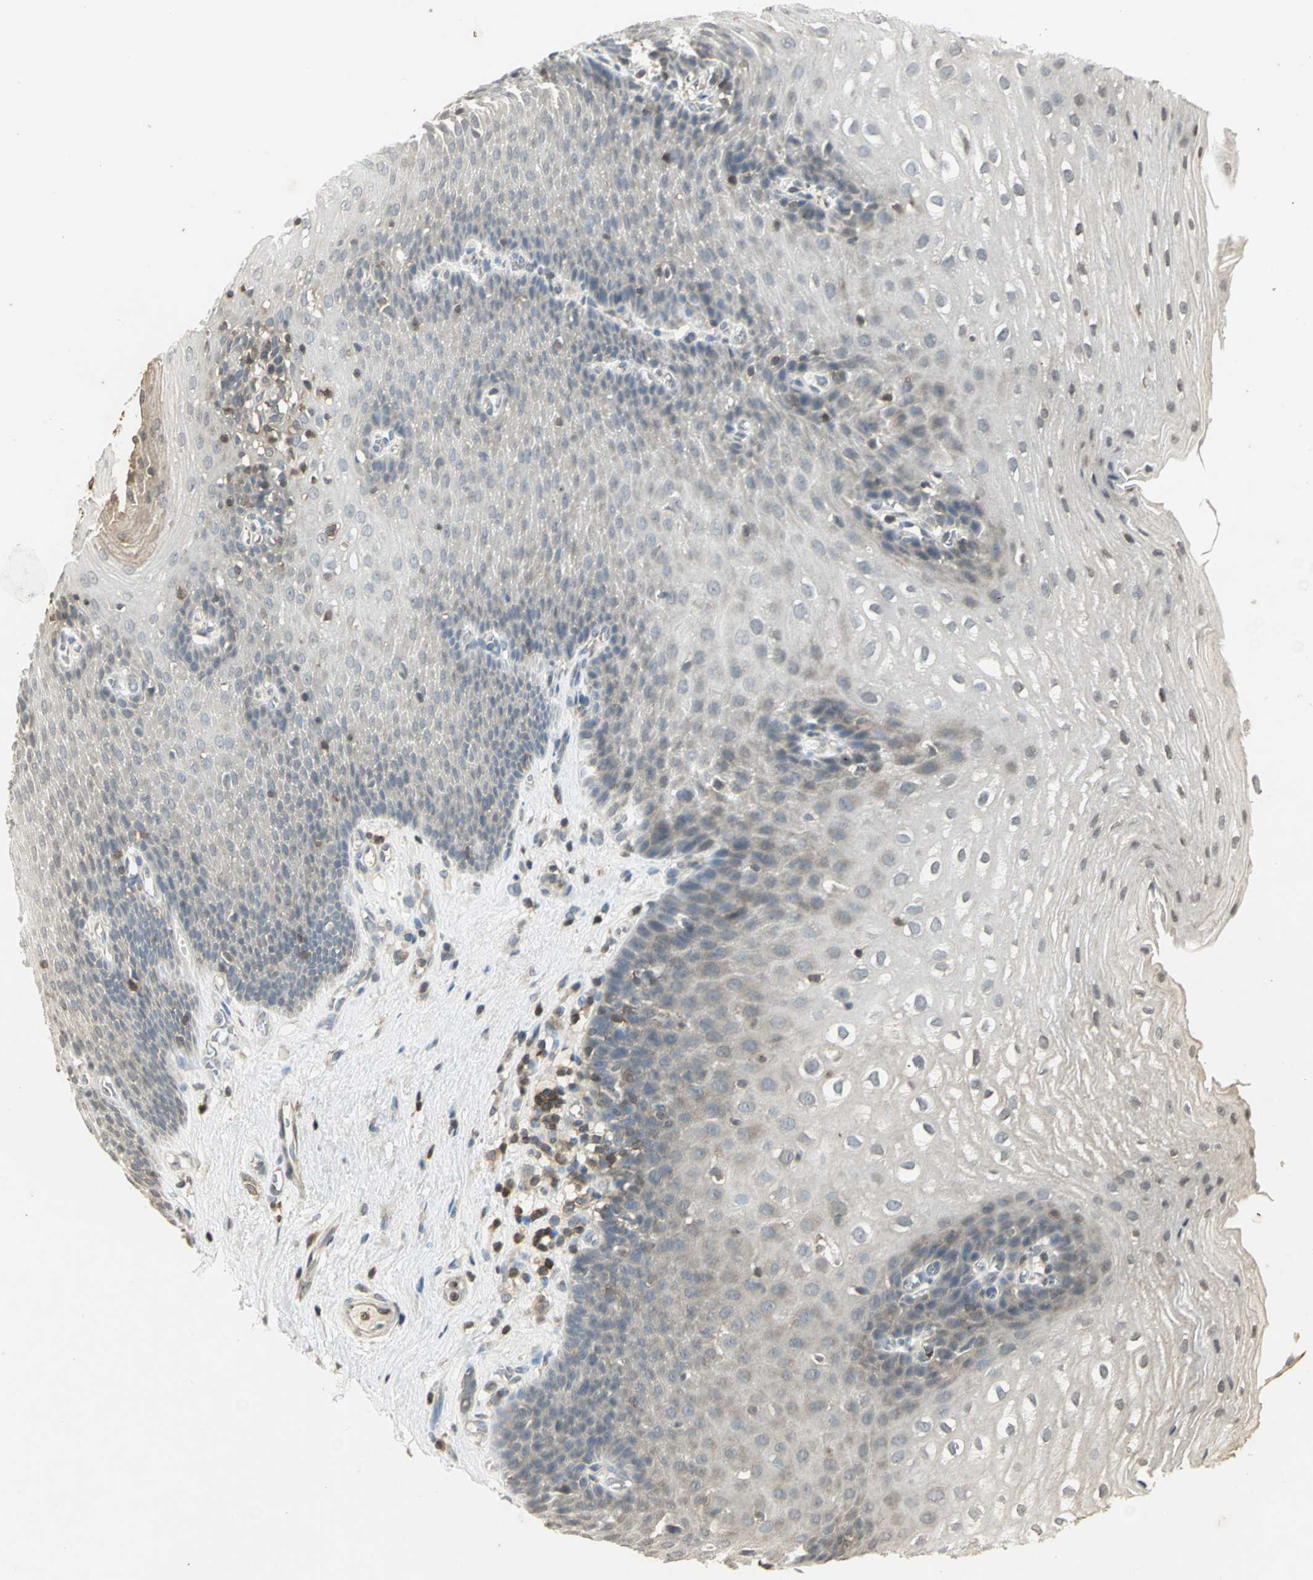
{"staining": {"intensity": "negative", "quantity": "none", "location": "none"}, "tissue": "esophagus", "cell_type": "Squamous epithelial cells", "image_type": "normal", "snomed": [{"axis": "morphology", "description": "Normal tissue, NOS"}, {"axis": "topography", "description": "Esophagus"}], "caption": "Immunohistochemistry (IHC) photomicrograph of normal esophagus: esophagus stained with DAB shows no significant protein expression in squamous epithelial cells.", "gene": "IL16", "patient": {"sex": "male", "age": 48}}